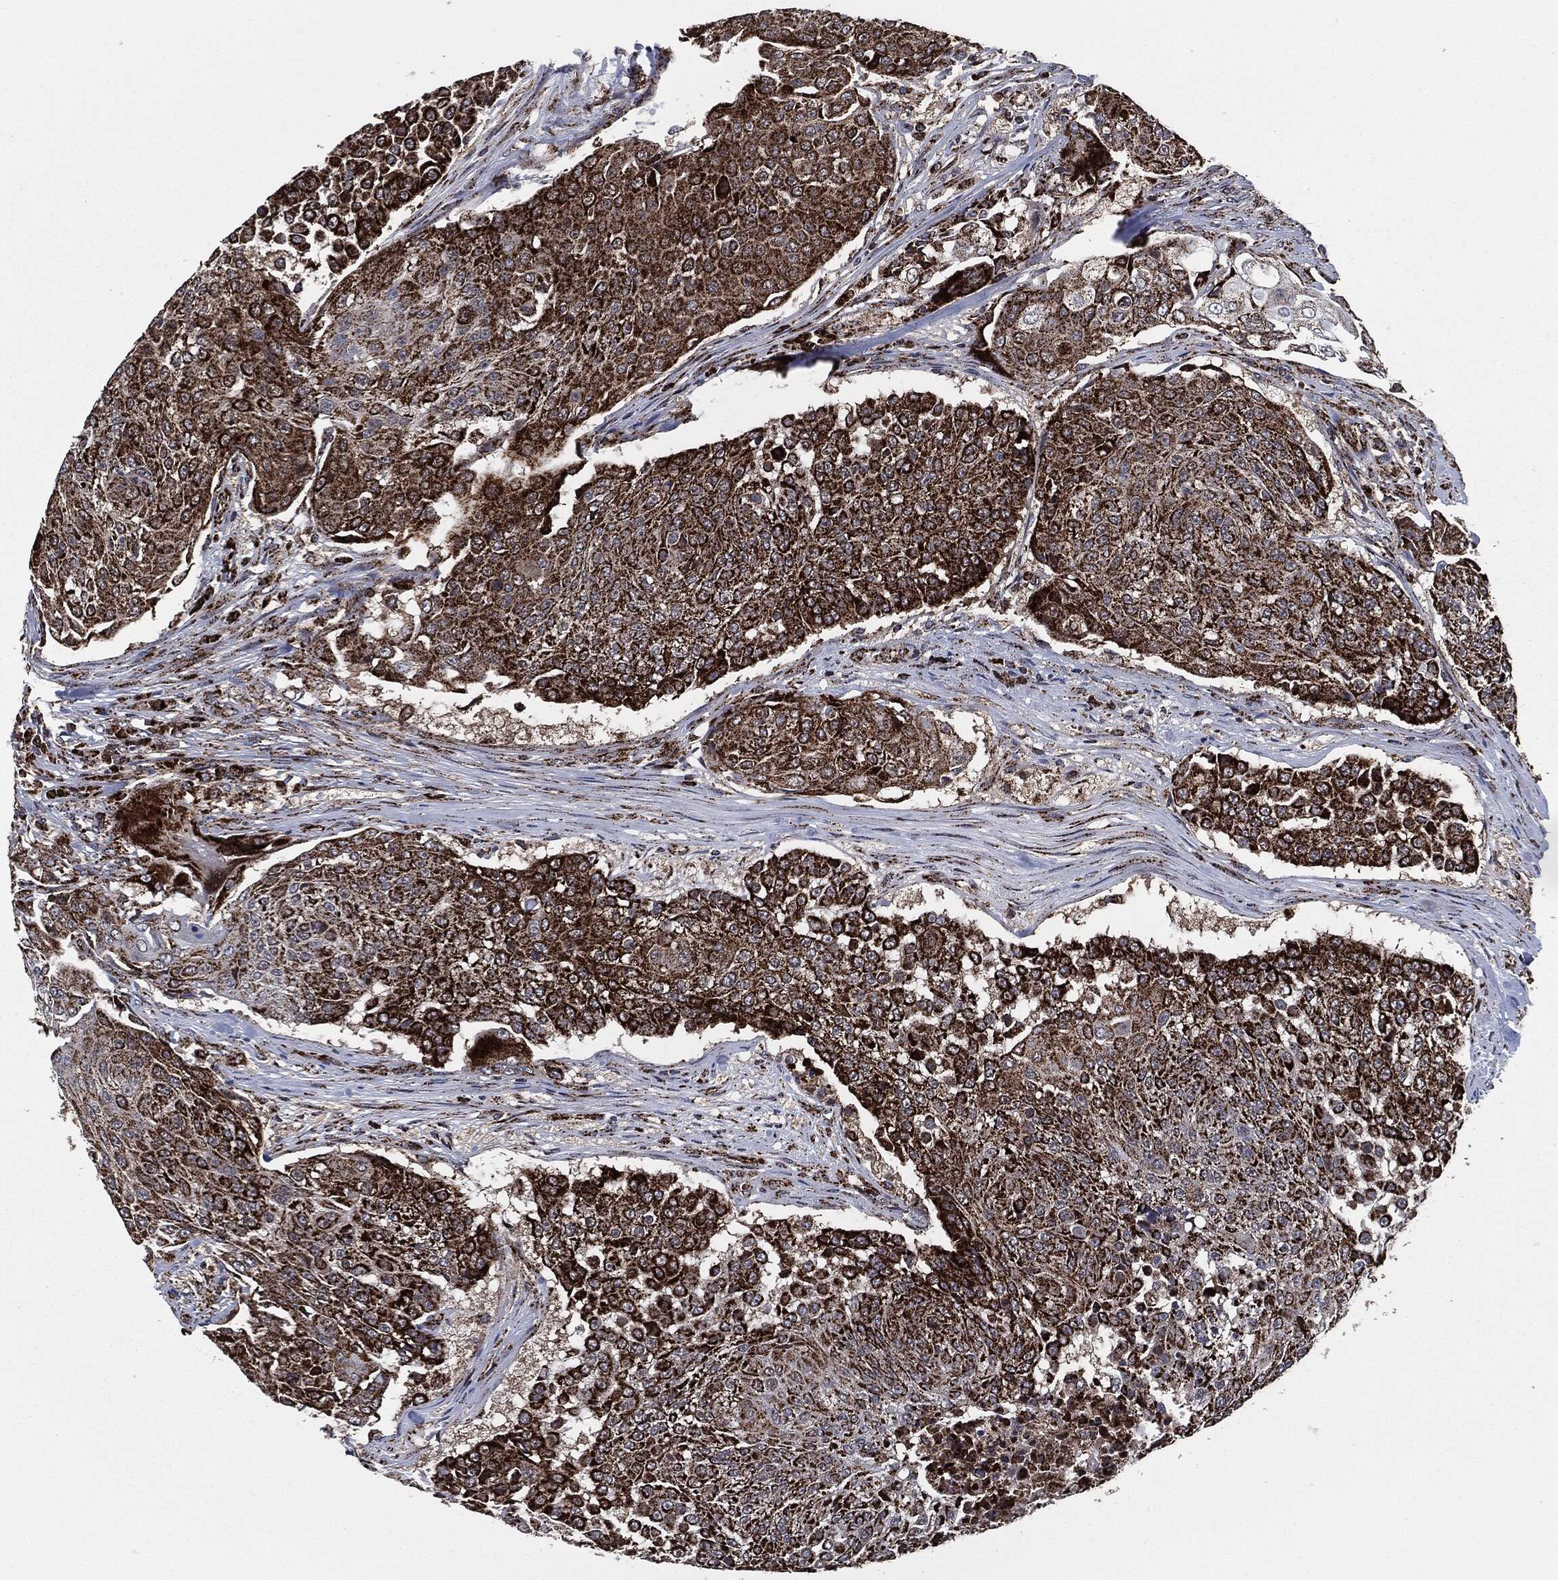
{"staining": {"intensity": "strong", "quantity": "25%-75%", "location": "cytoplasmic/membranous"}, "tissue": "urothelial cancer", "cell_type": "Tumor cells", "image_type": "cancer", "snomed": [{"axis": "morphology", "description": "Urothelial carcinoma, High grade"}, {"axis": "topography", "description": "Urinary bladder"}], "caption": "Human urothelial carcinoma (high-grade) stained for a protein (brown) exhibits strong cytoplasmic/membranous positive positivity in approximately 25%-75% of tumor cells.", "gene": "FH", "patient": {"sex": "female", "age": 63}}